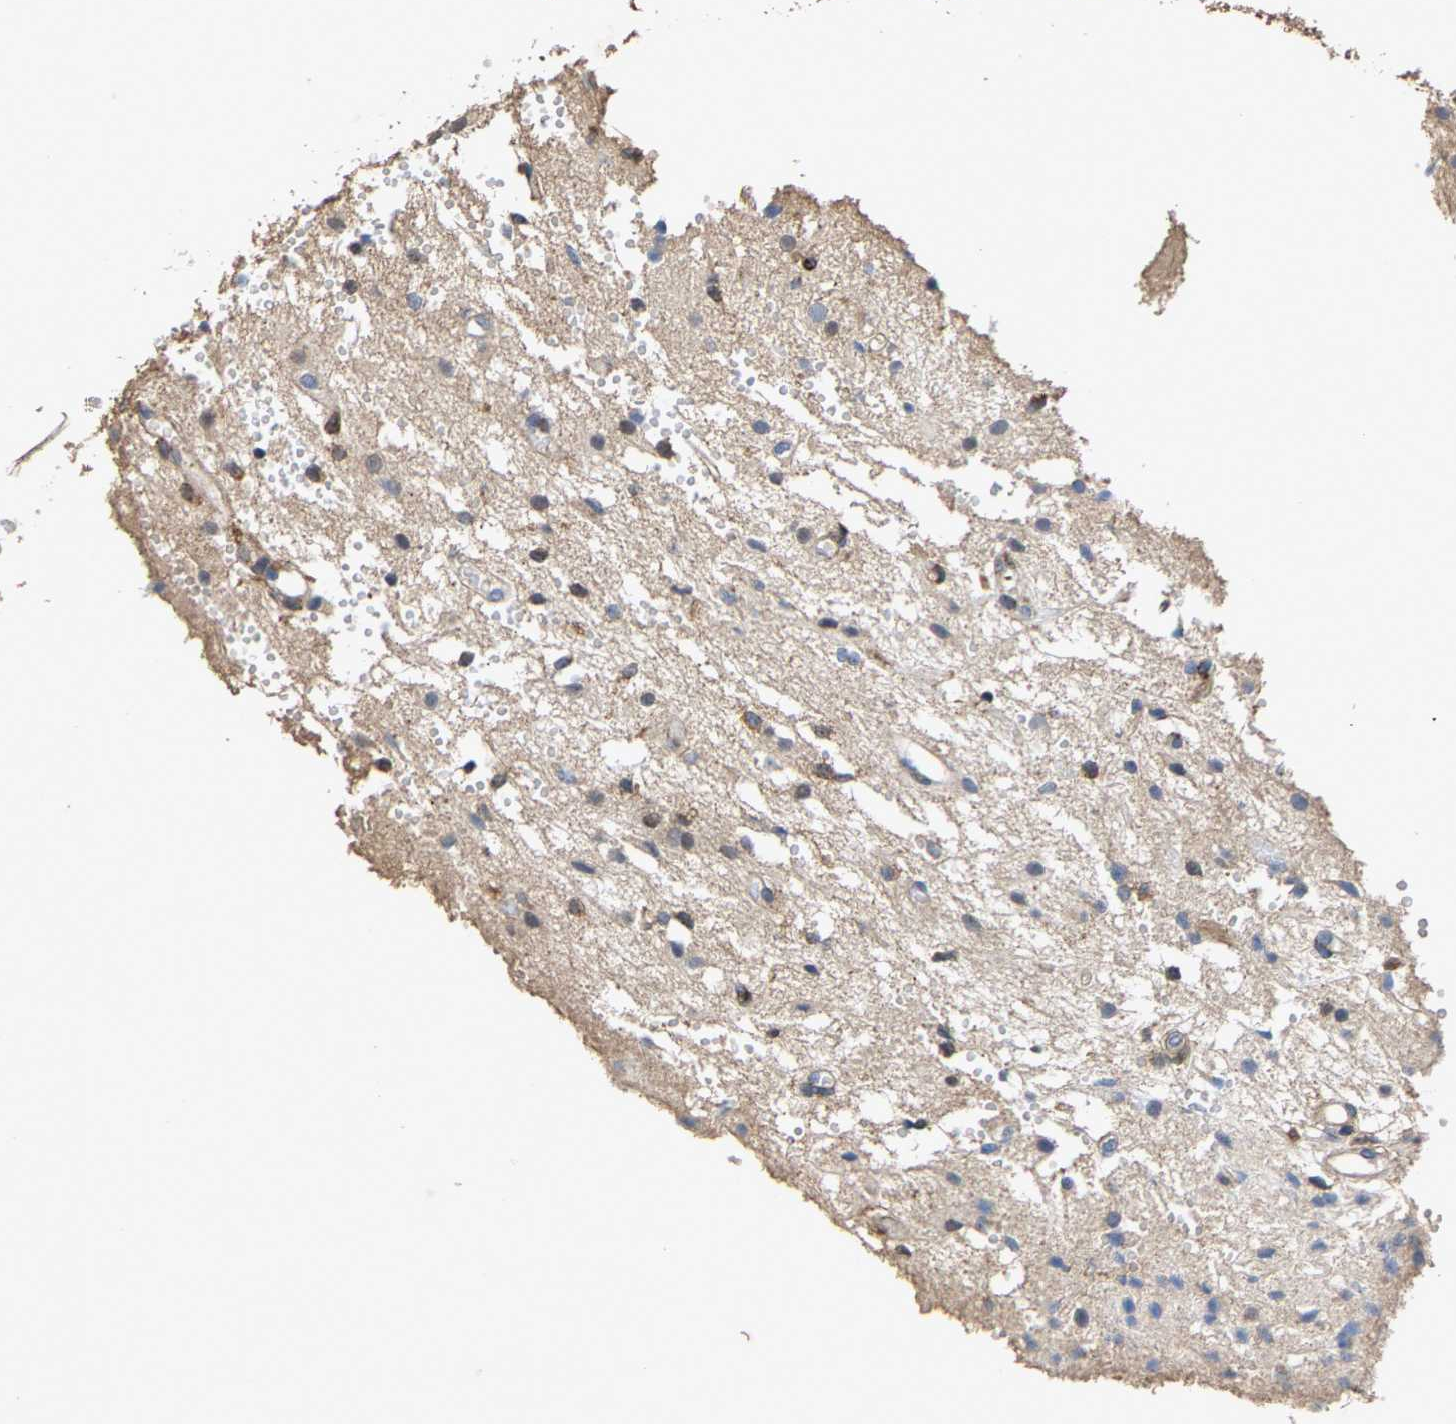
{"staining": {"intensity": "moderate", "quantity": "<25%", "location": "cytoplasmic/membranous"}, "tissue": "glioma", "cell_type": "Tumor cells", "image_type": "cancer", "snomed": [{"axis": "morphology", "description": "Glioma, malignant, High grade"}, {"axis": "topography", "description": "Brain"}], "caption": "About <25% of tumor cells in human malignant glioma (high-grade) display moderate cytoplasmic/membranous protein staining as visualized by brown immunohistochemical staining.", "gene": "FGD3", "patient": {"sex": "female", "age": 59}}